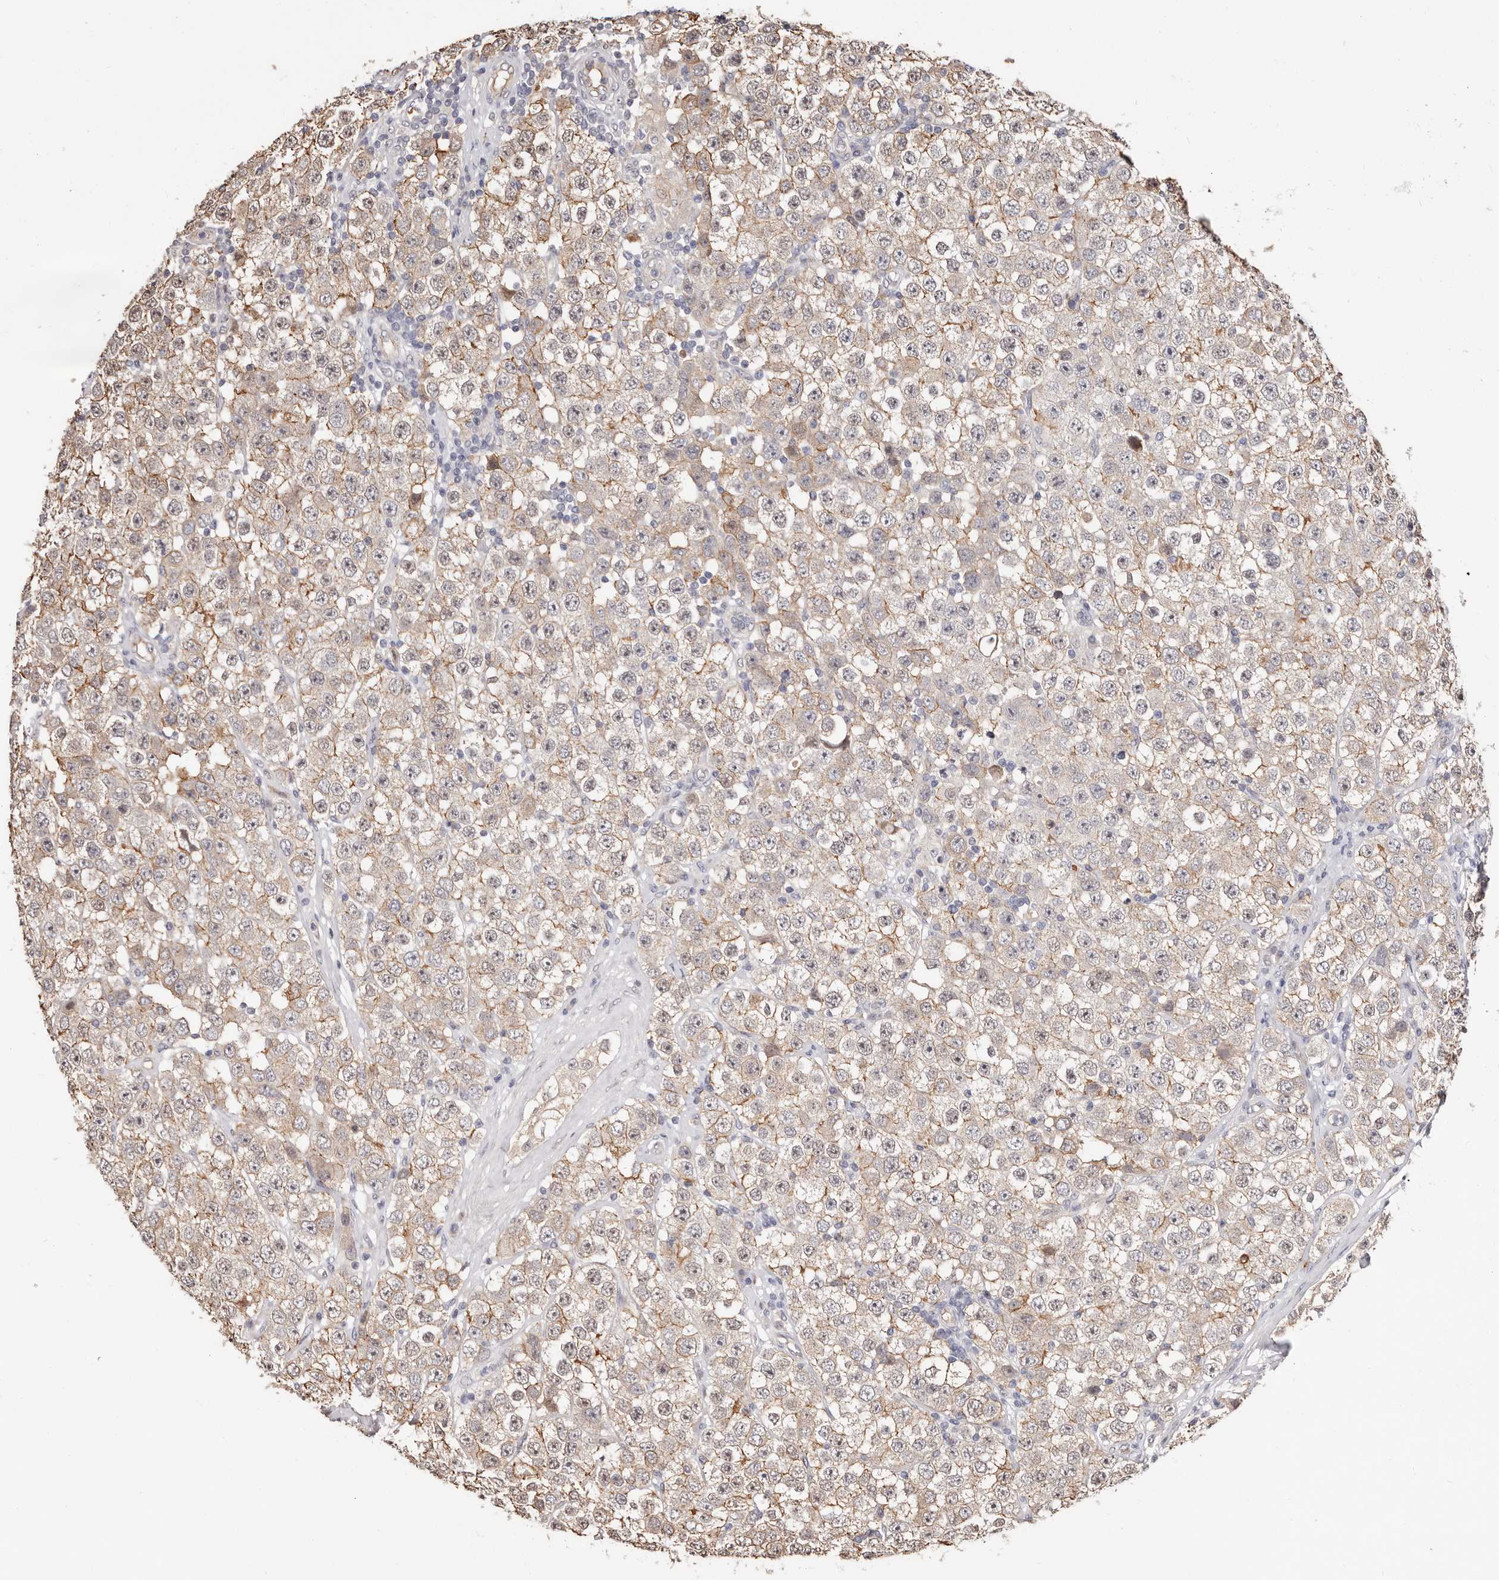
{"staining": {"intensity": "weak", "quantity": ">75%", "location": "cytoplasmic/membranous"}, "tissue": "testis cancer", "cell_type": "Tumor cells", "image_type": "cancer", "snomed": [{"axis": "morphology", "description": "Seminoma, NOS"}, {"axis": "topography", "description": "Testis"}], "caption": "An immunohistochemistry image of neoplastic tissue is shown. Protein staining in brown shows weak cytoplasmic/membranous positivity in seminoma (testis) within tumor cells.", "gene": "TRIP13", "patient": {"sex": "male", "age": 28}}